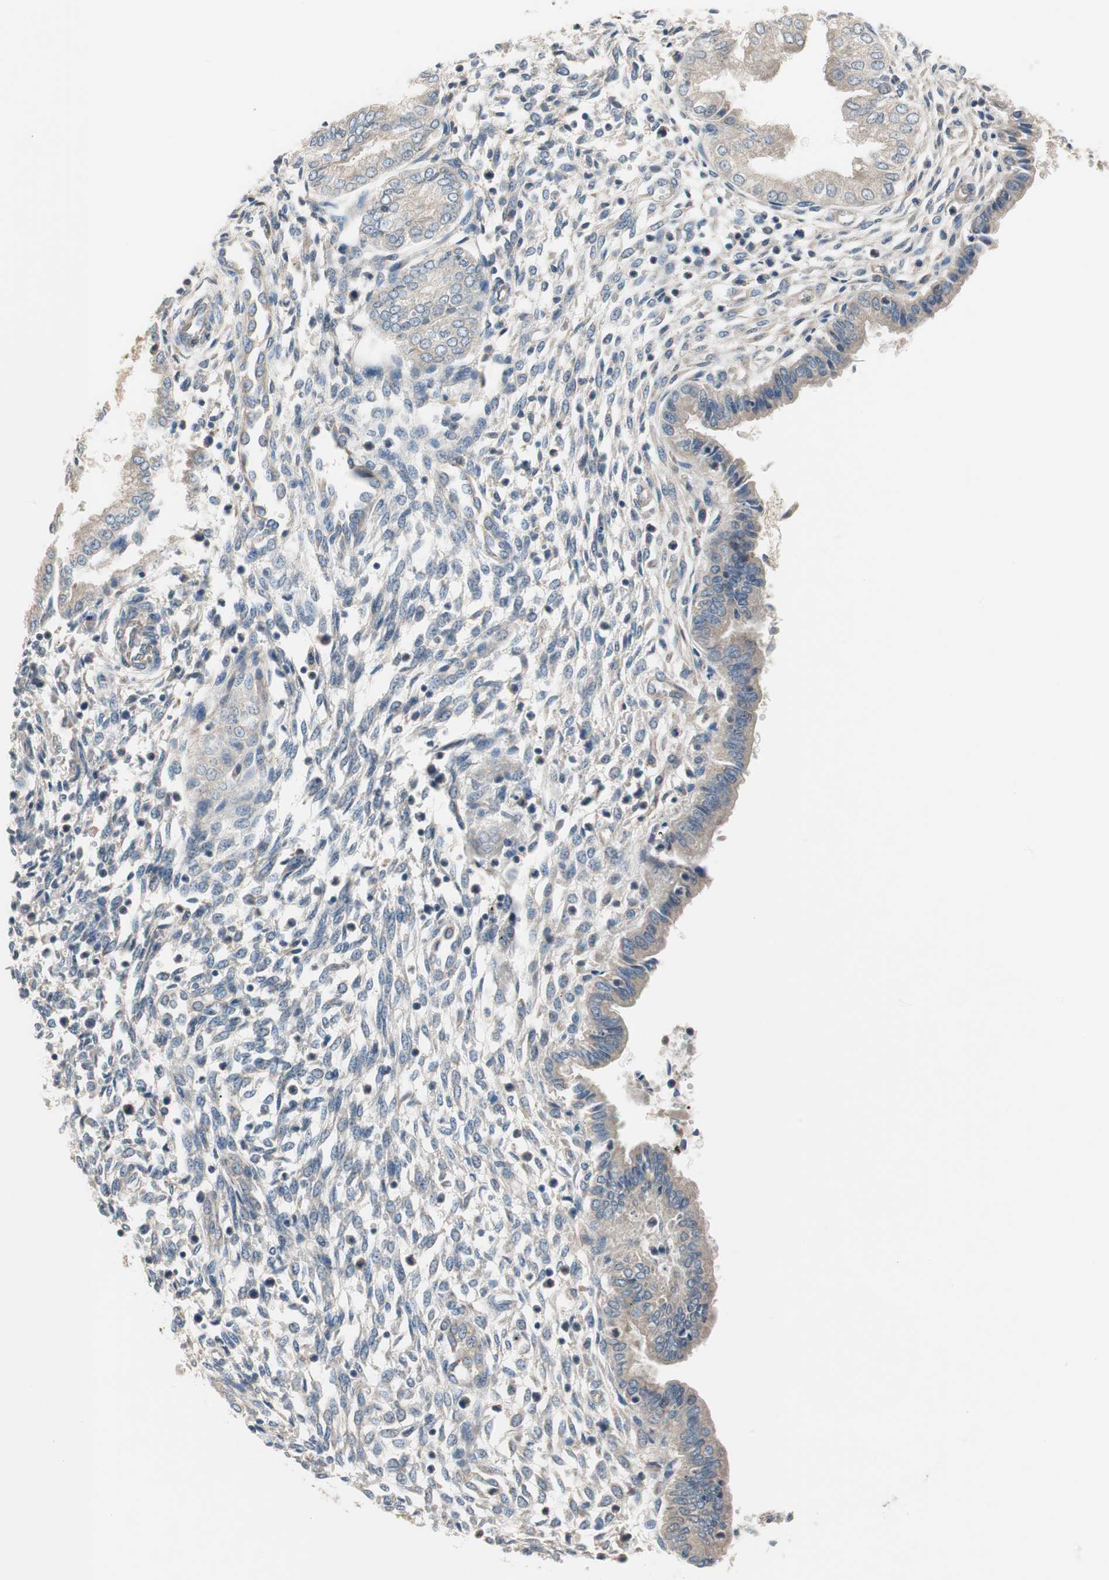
{"staining": {"intensity": "negative", "quantity": "none", "location": "none"}, "tissue": "endometrium", "cell_type": "Cells in endometrial stroma", "image_type": "normal", "snomed": [{"axis": "morphology", "description": "Normal tissue, NOS"}, {"axis": "topography", "description": "Endometrium"}], "caption": "The photomicrograph reveals no staining of cells in endometrial stroma in benign endometrium.", "gene": "FADS2", "patient": {"sex": "female", "age": 33}}